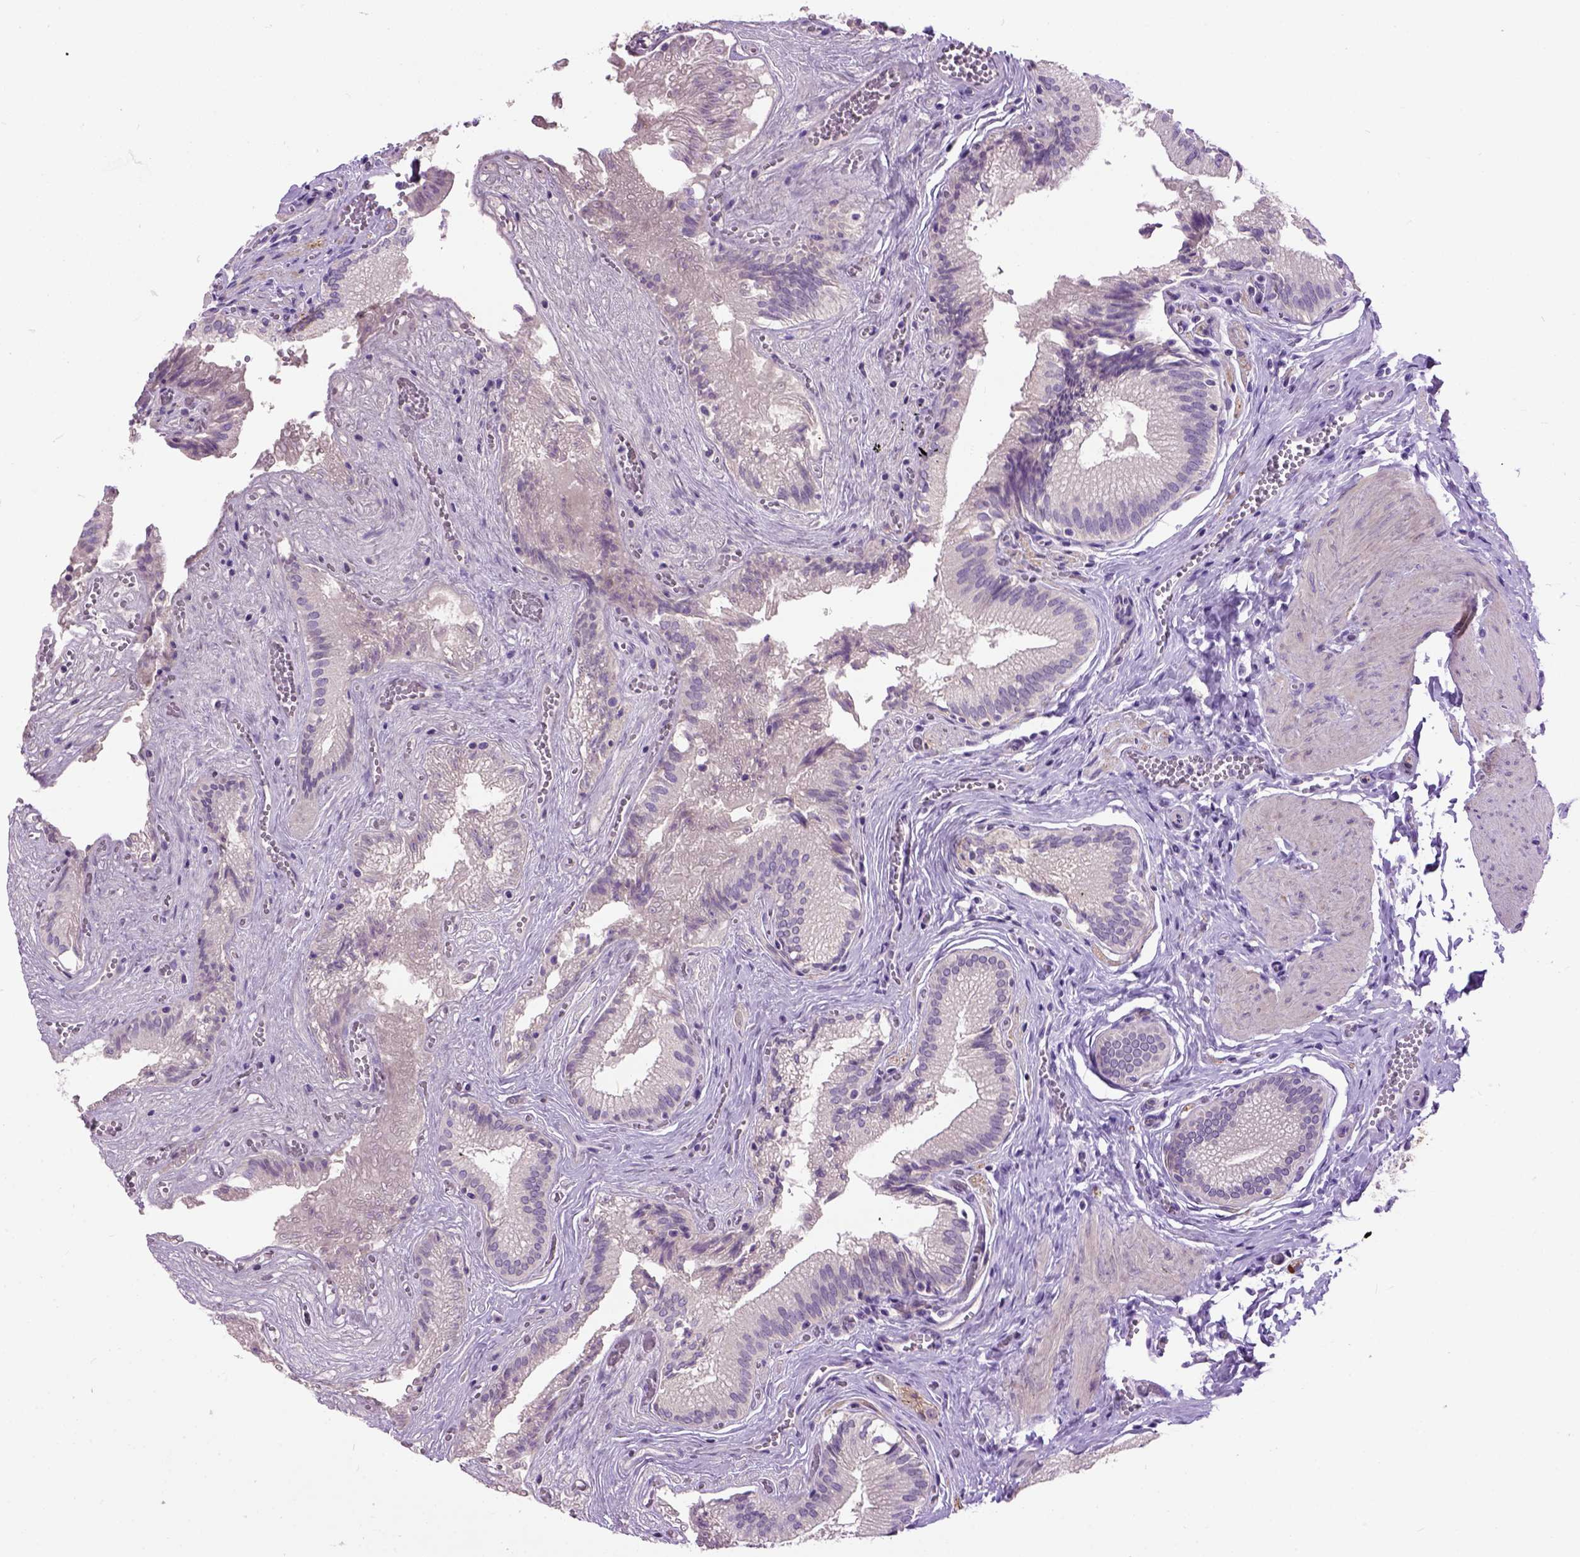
{"staining": {"intensity": "negative", "quantity": "none", "location": "none"}, "tissue": "gallbladder", "cell_type": "Glandular cells", "image_type": "normal", "snomed": [{"axis": "morphology", "description": "Normal tissue, NOS"}, {"axis": "topography", "description": "Gallbladder"}, {"axis": "topography", "description": "Peripheral nerve tissue"}], "caption": "Immunohistochemistry (IHC) image of unremarkable human gallbladder stained for a protein (brown), which shows no expression in glandular cells.", "gene": "MAPT", "patient": {"sex": "male", "age": 17}}